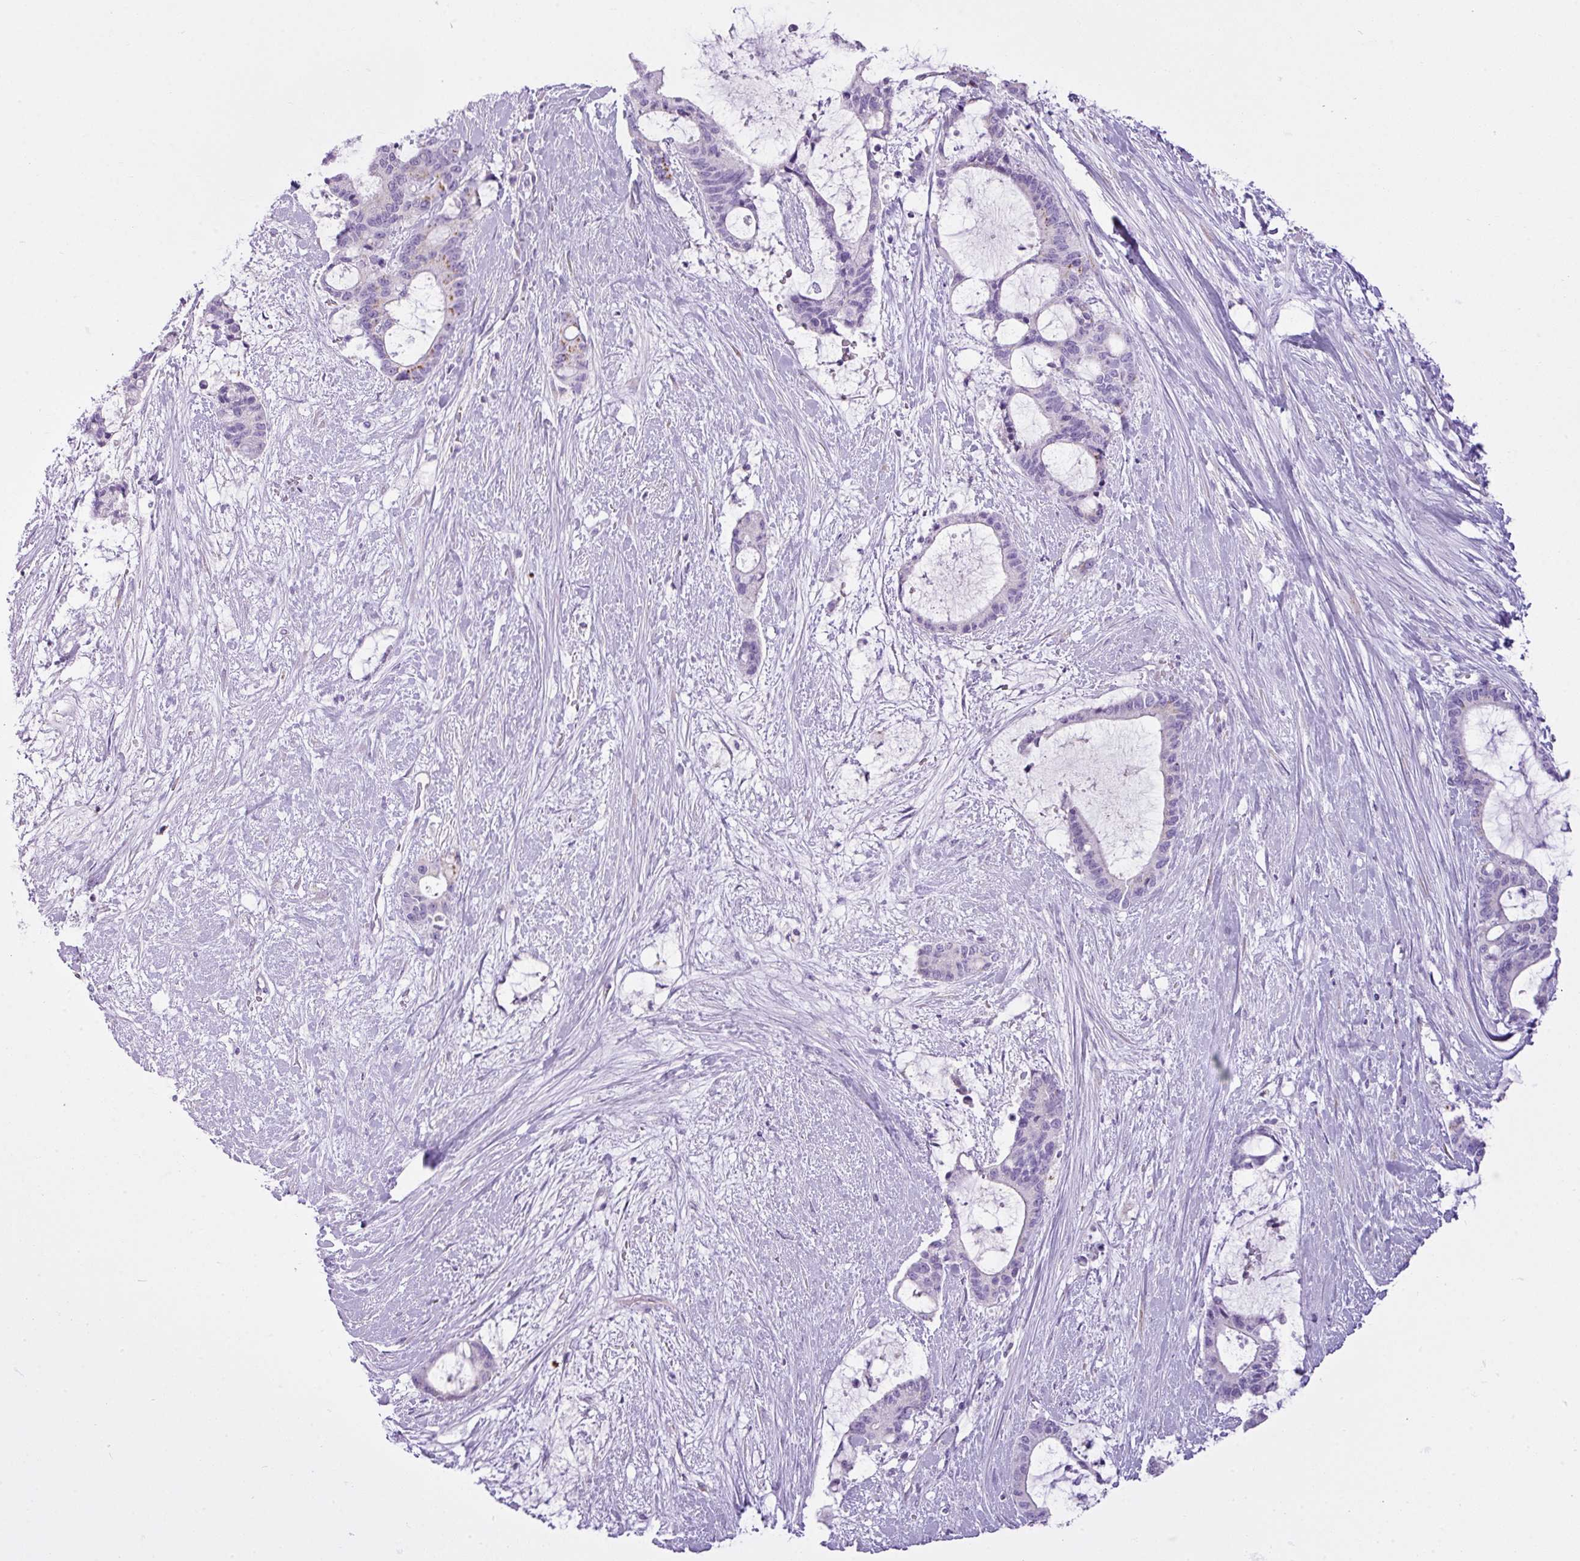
{"staining": {"intensity": "negative", "quantity": "none", "location": "none"}, "tissue": "liver cancer", "cell_type": "Tumor cells", "image_type": "cancer", "snomed": [{"axis": "morphology", "description": "Normal tissue, NOS"}, {"axis": "morphology", "description": "Cholangiocarcinoma"}, {"axis": "topography", "description": "Liver"}, {"axis": "topography", "description": "Peripheral nerve tissue"}], "caption": "Cholangiocarcinoma (liver) was stained to show a protein in brown. There is no significant positivity in tumor cells.", "gene": "FAM43A", "patient": {"sex": "female", "age": 73}}